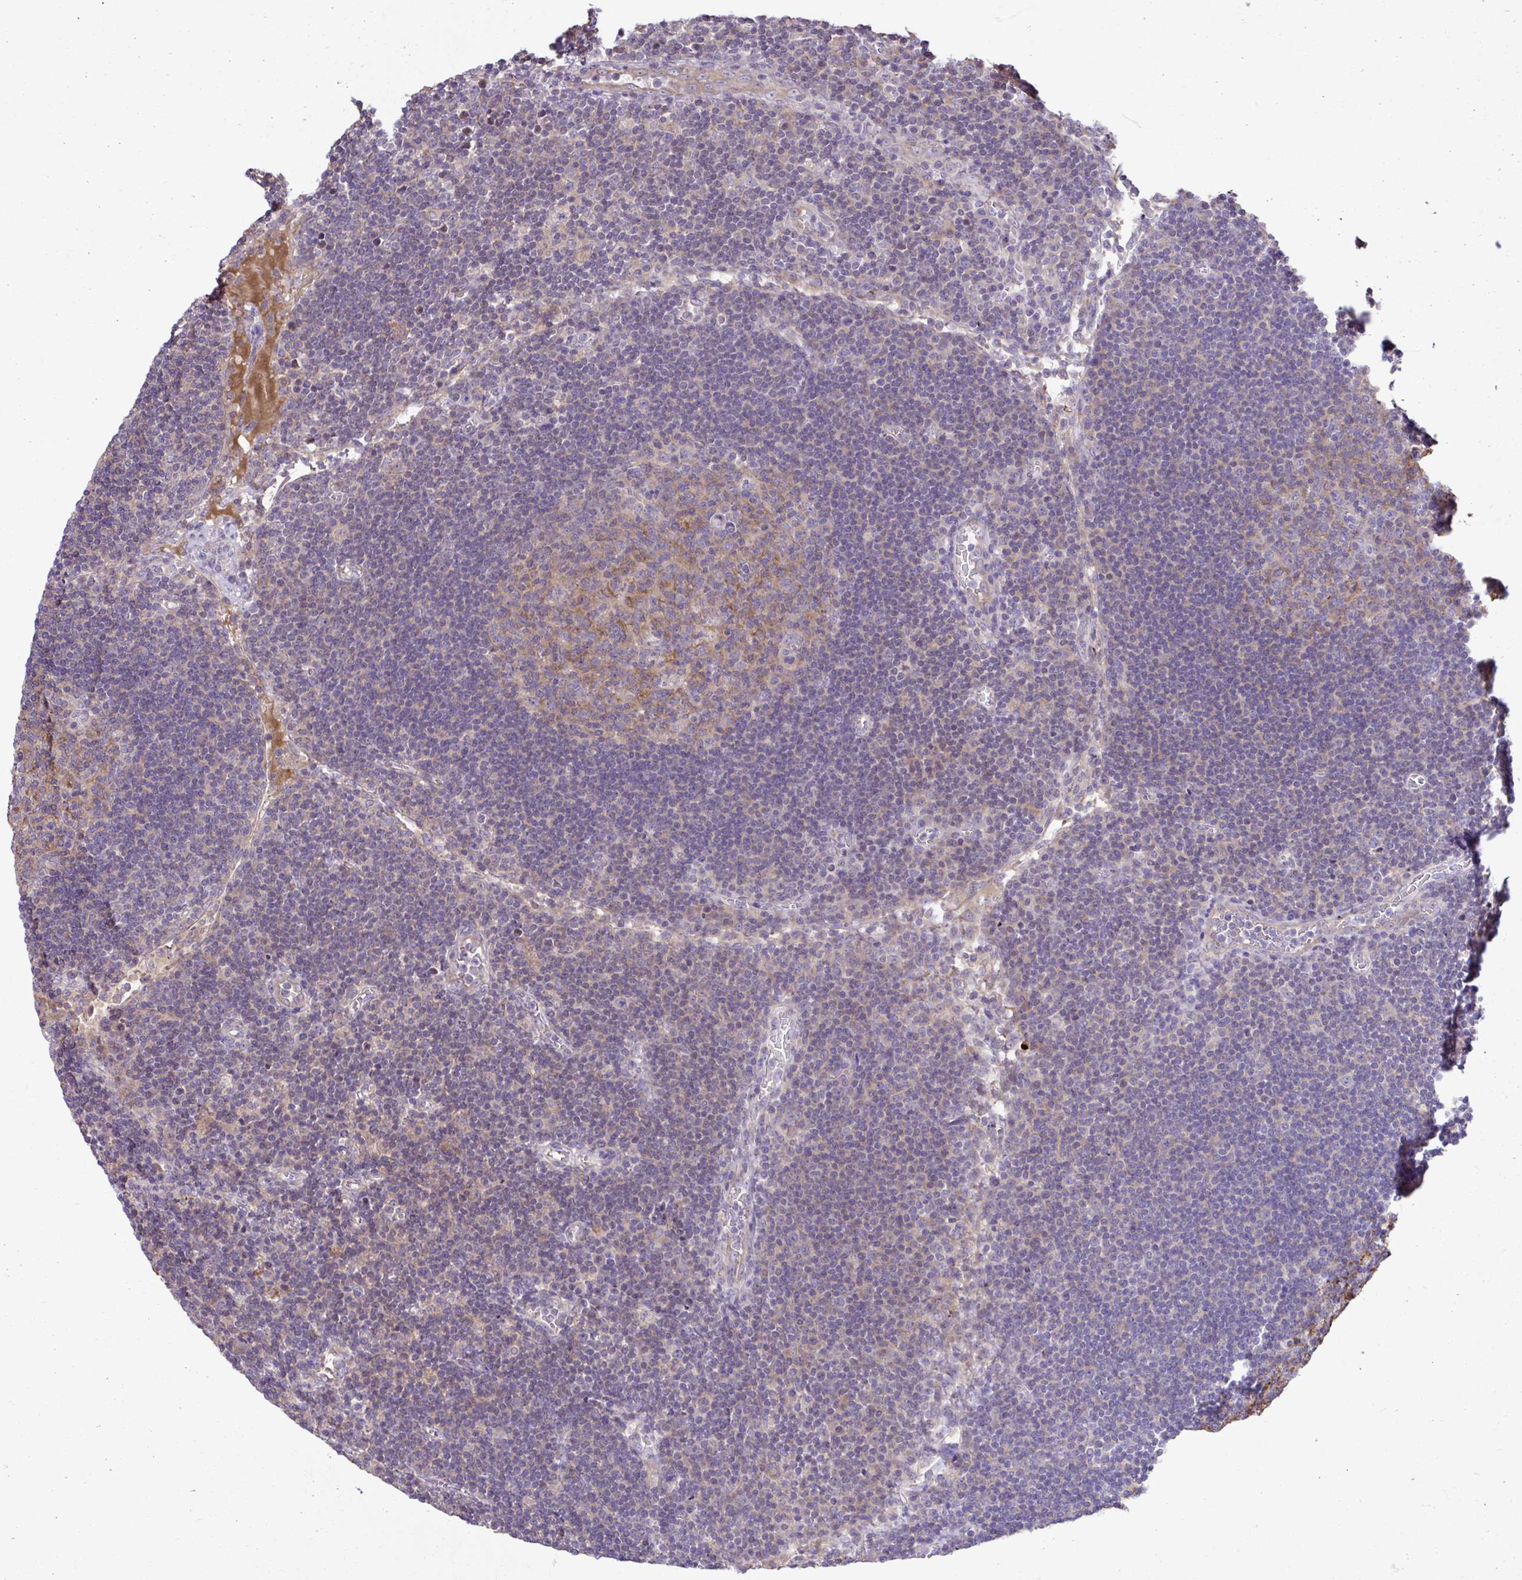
{"staining": {"intensity": "moderate", "quantity": "<25%", "location": "cytoplasmic/membranous"}, "tissue": "lymph node", "cell_type": "Germinal center cells", "image_type": "normal", "snomed": [{"axis": "morphology", "description": "Normal tissue, NOS"}, {"axis": "topography", "description": "Lymph node"}], "caption": "Protein expression analysis of benign lymph node exhibits moderate cytoplasmic/membranous positivity in about <25% of germinal center cells.", "gene": "CCDC85C", "patient": {"sex": "male", "age": 67}}